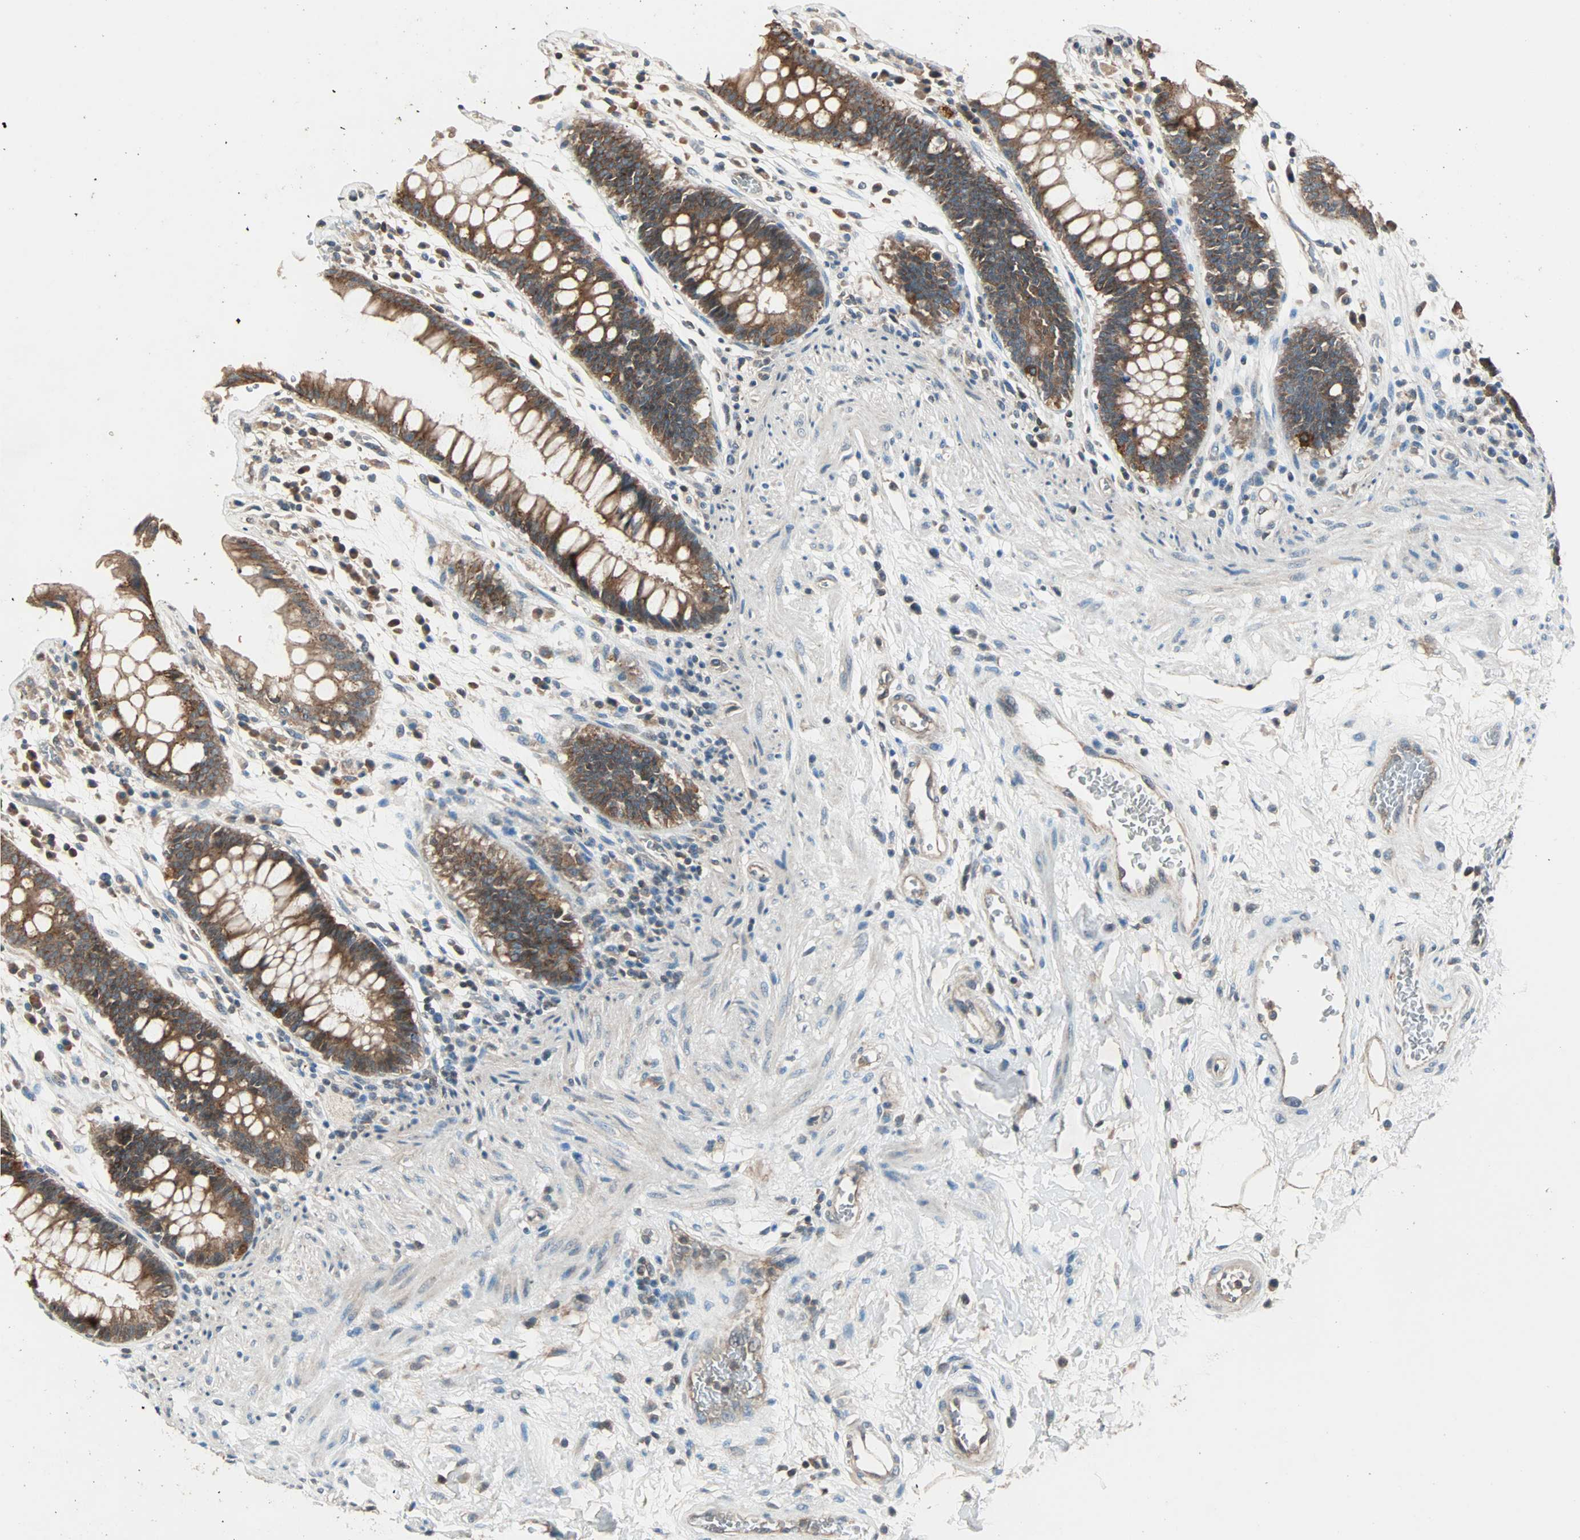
{"staining": {"intensity": "strong", "quantity": ">75%", "location": "cytoplasmic/membranous"}, "tissue": "rectum", "cell_type": "Glandular cells", "image_type": "normal", "snomed": [{"axis": "morphology", "description": "Normal tissue, NOS"}, {"axis": "topography", "description": "Rectum"}], "caption": "This is a histology image of IHC staining of benign rectum, which shows strong staining in the cytoplasmic/membranous of glandular cells.", "gene": "MAP3K21", "patient": {"sex": "female", "age": 46}}